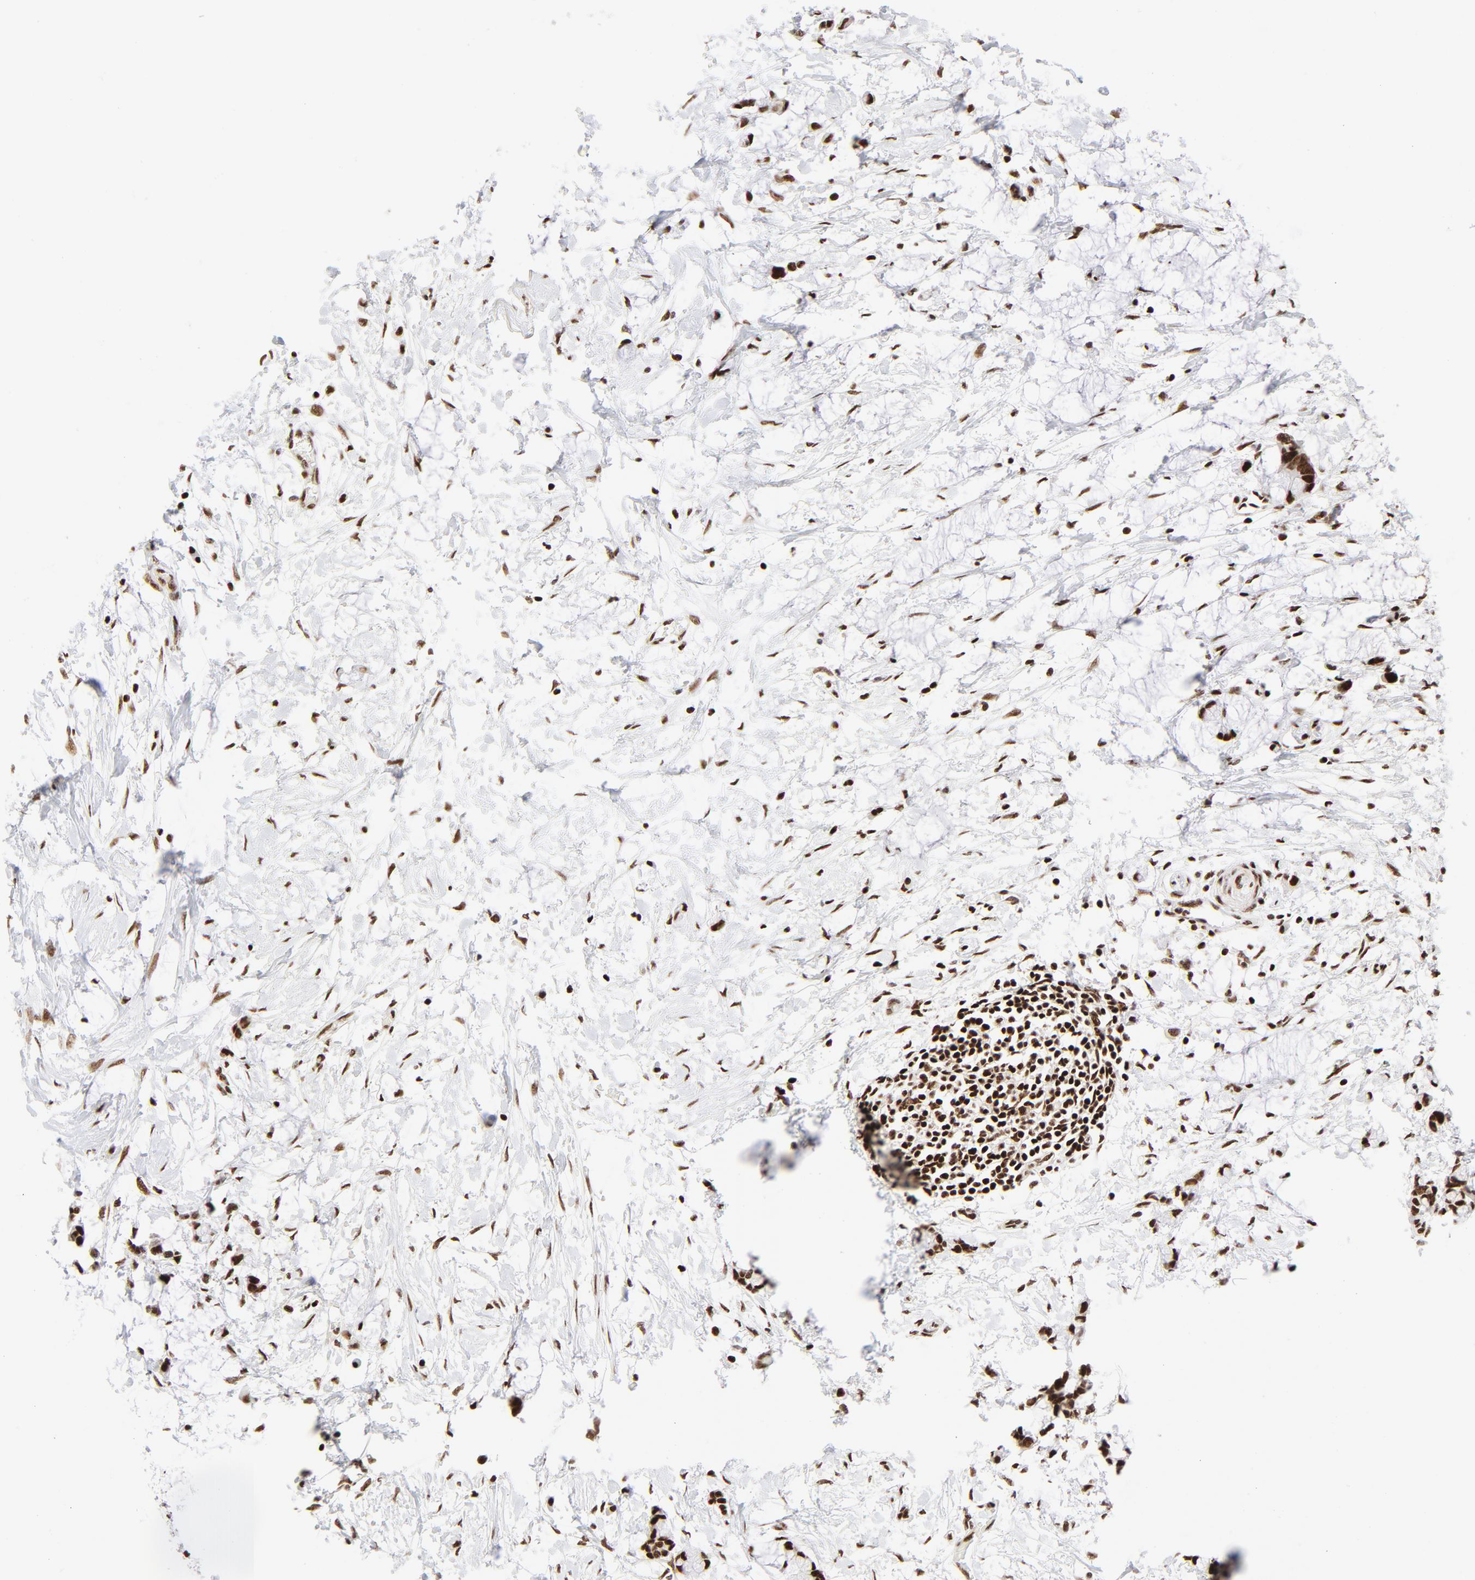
{"staining": {"intensity": "strong", "quantity": ">75%", "location": "nuclear"}, "tissue": "colorectal cancer", "cell_type": "Tumor cells", "image_type": "cancer", "snomed": [{"axis": "morphology", "description": "Normal tissue, NOS"}, {"axis": "morphology", "description": "Adenocarcinoma, NOS"}, {"axis": "topography", "description": "Colon"}, {"axis": "topography", "description": "Peripheral nerve tissue"}], "caption": "High-power microscopy captured an IHC histopathology image of colorectal cancer, revealing strong nuclear positivity in approximately >75% of tumor cells.", "gene": "NFYB", "patient": {"sex": "male", "age": 14}}